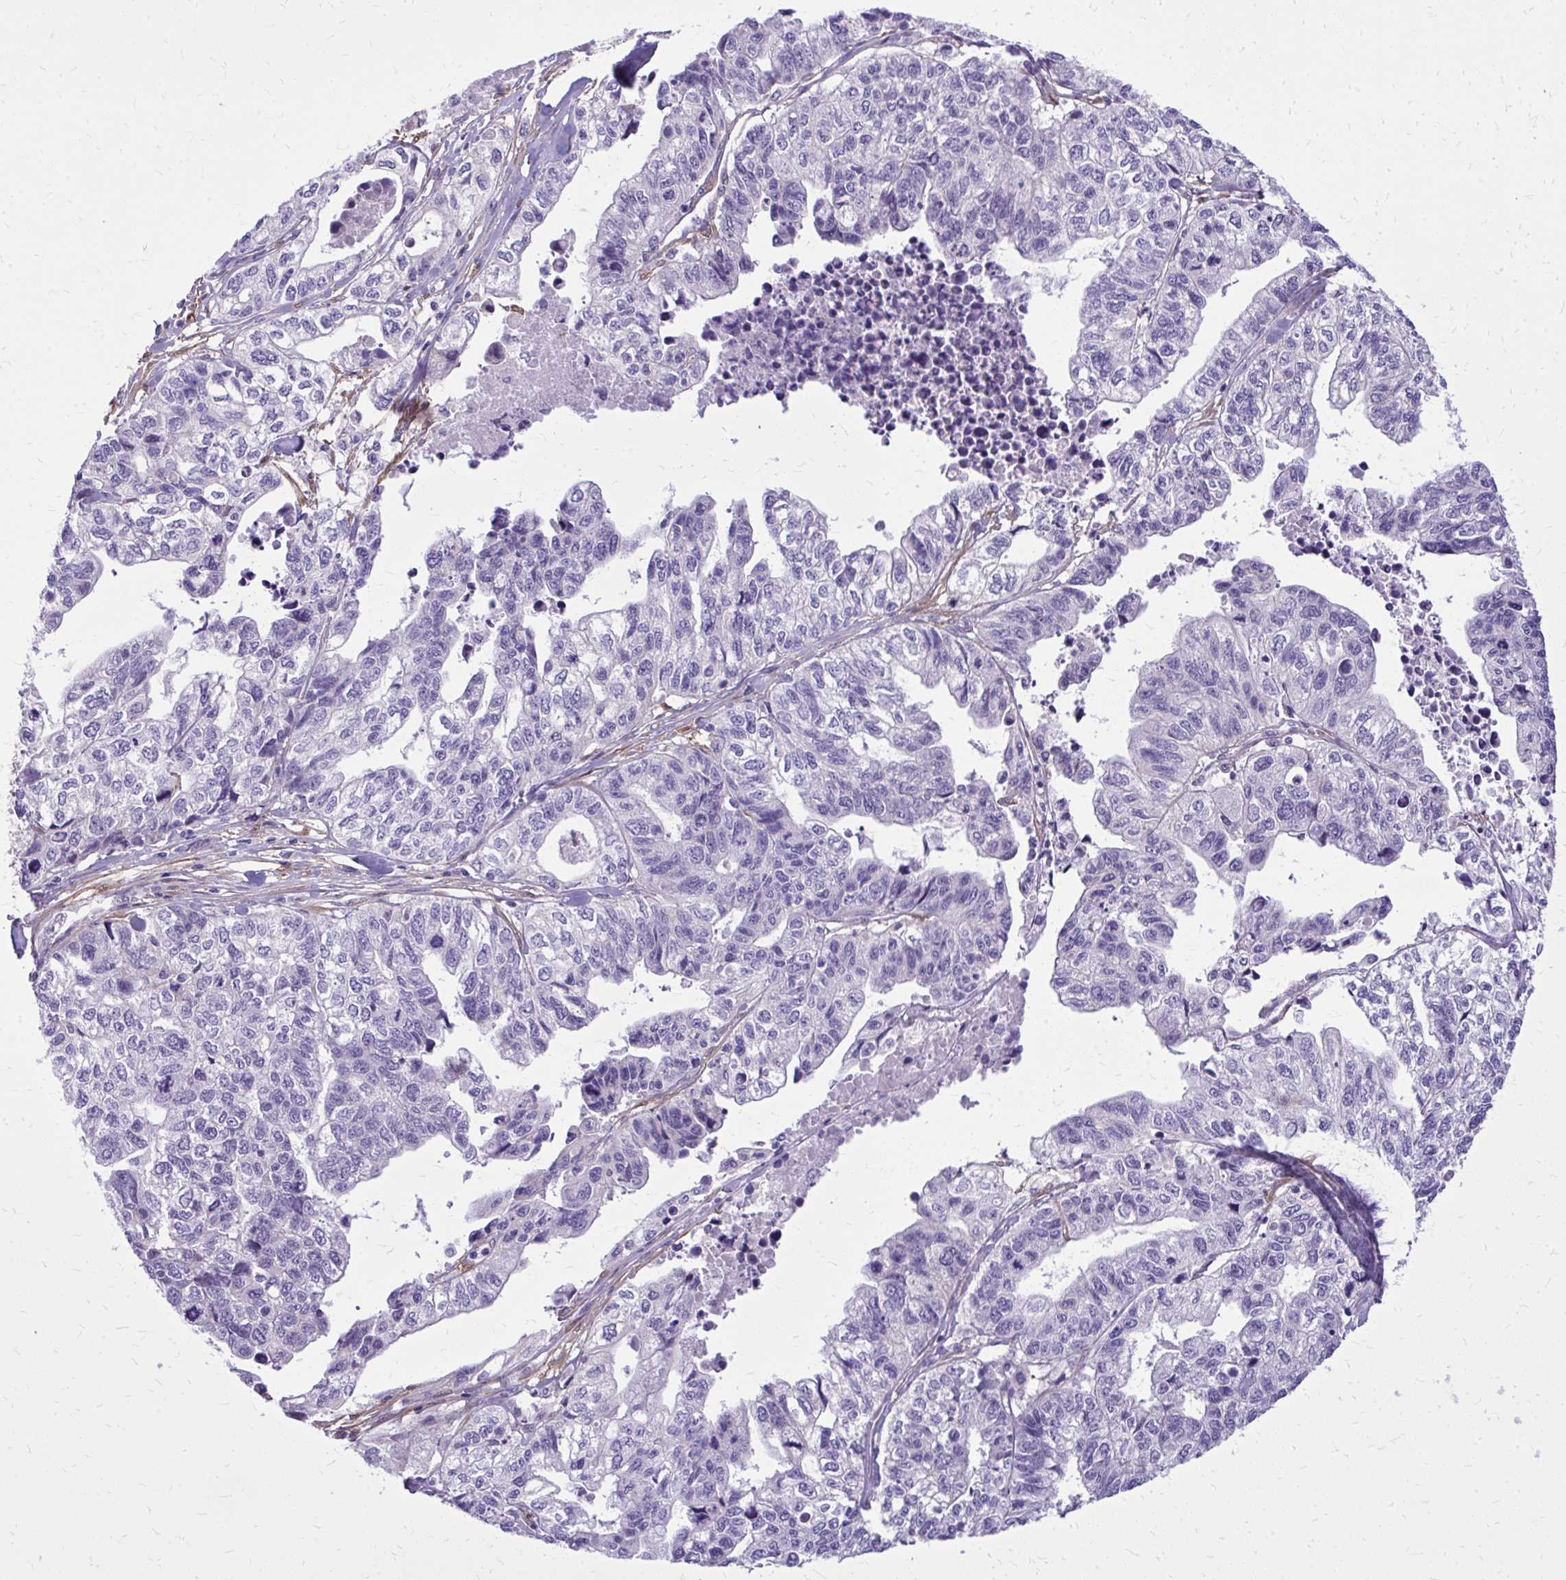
{"staining": {"intensity": "negative", "quantity": "none", "location": "none"}, "tissue": "stomach cancer", "cell_type": "Tumor cells", "image_type": "cancer", "snomed": [{"axis": "morphology", "description": "Adenocarcinoma, NOS"}, {"axis": "topography", "description": "Stomach, upper"}], "caption": "An immunohistochemistry image of stomach cancer (adenocarcinoma) is shown. There is no staining in tumor cells of stomach cancer (adenocarcinoma). (DAB IHC, high magnification).", "gene": "NNMT", "patient": {"sex": "female", "age": 67}}